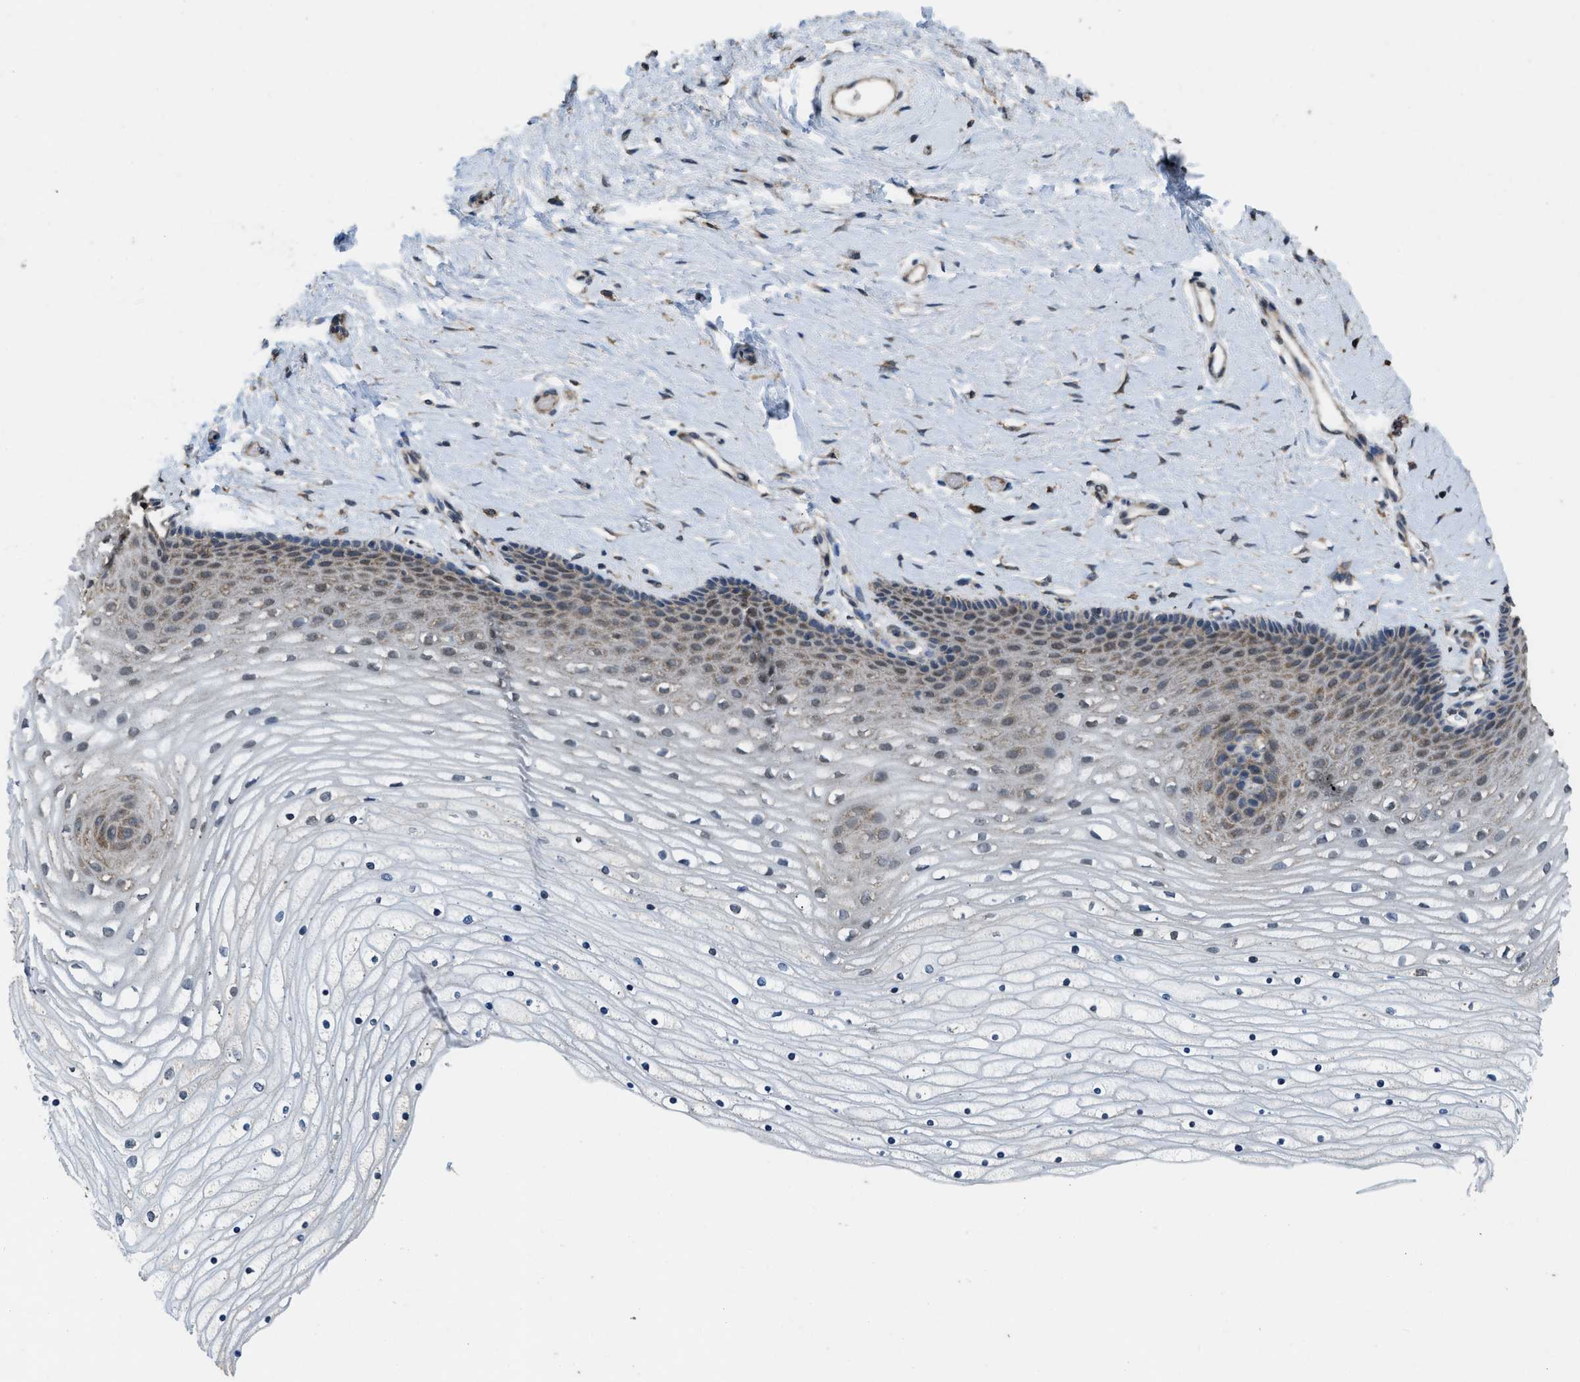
{"staining": {"intensity": "negative", "quantity": "none", "location": "none"}, "tissue": "cervix", "cell_type": "Glandular cells", "image_type": "normal", "snomed": [{"axis": "morphology", "description": "Normal tissue, NOS"}, {"axis": "topography", "description": "Cervix"}], "caption": "Immunohistochemistry (IHC) micrograph of benign cervix: cervix stained with DAB displays no significant protein positivity in glandular cells.", "gene": "ARL6", "patient": {"sex": "female", "age": 39}}